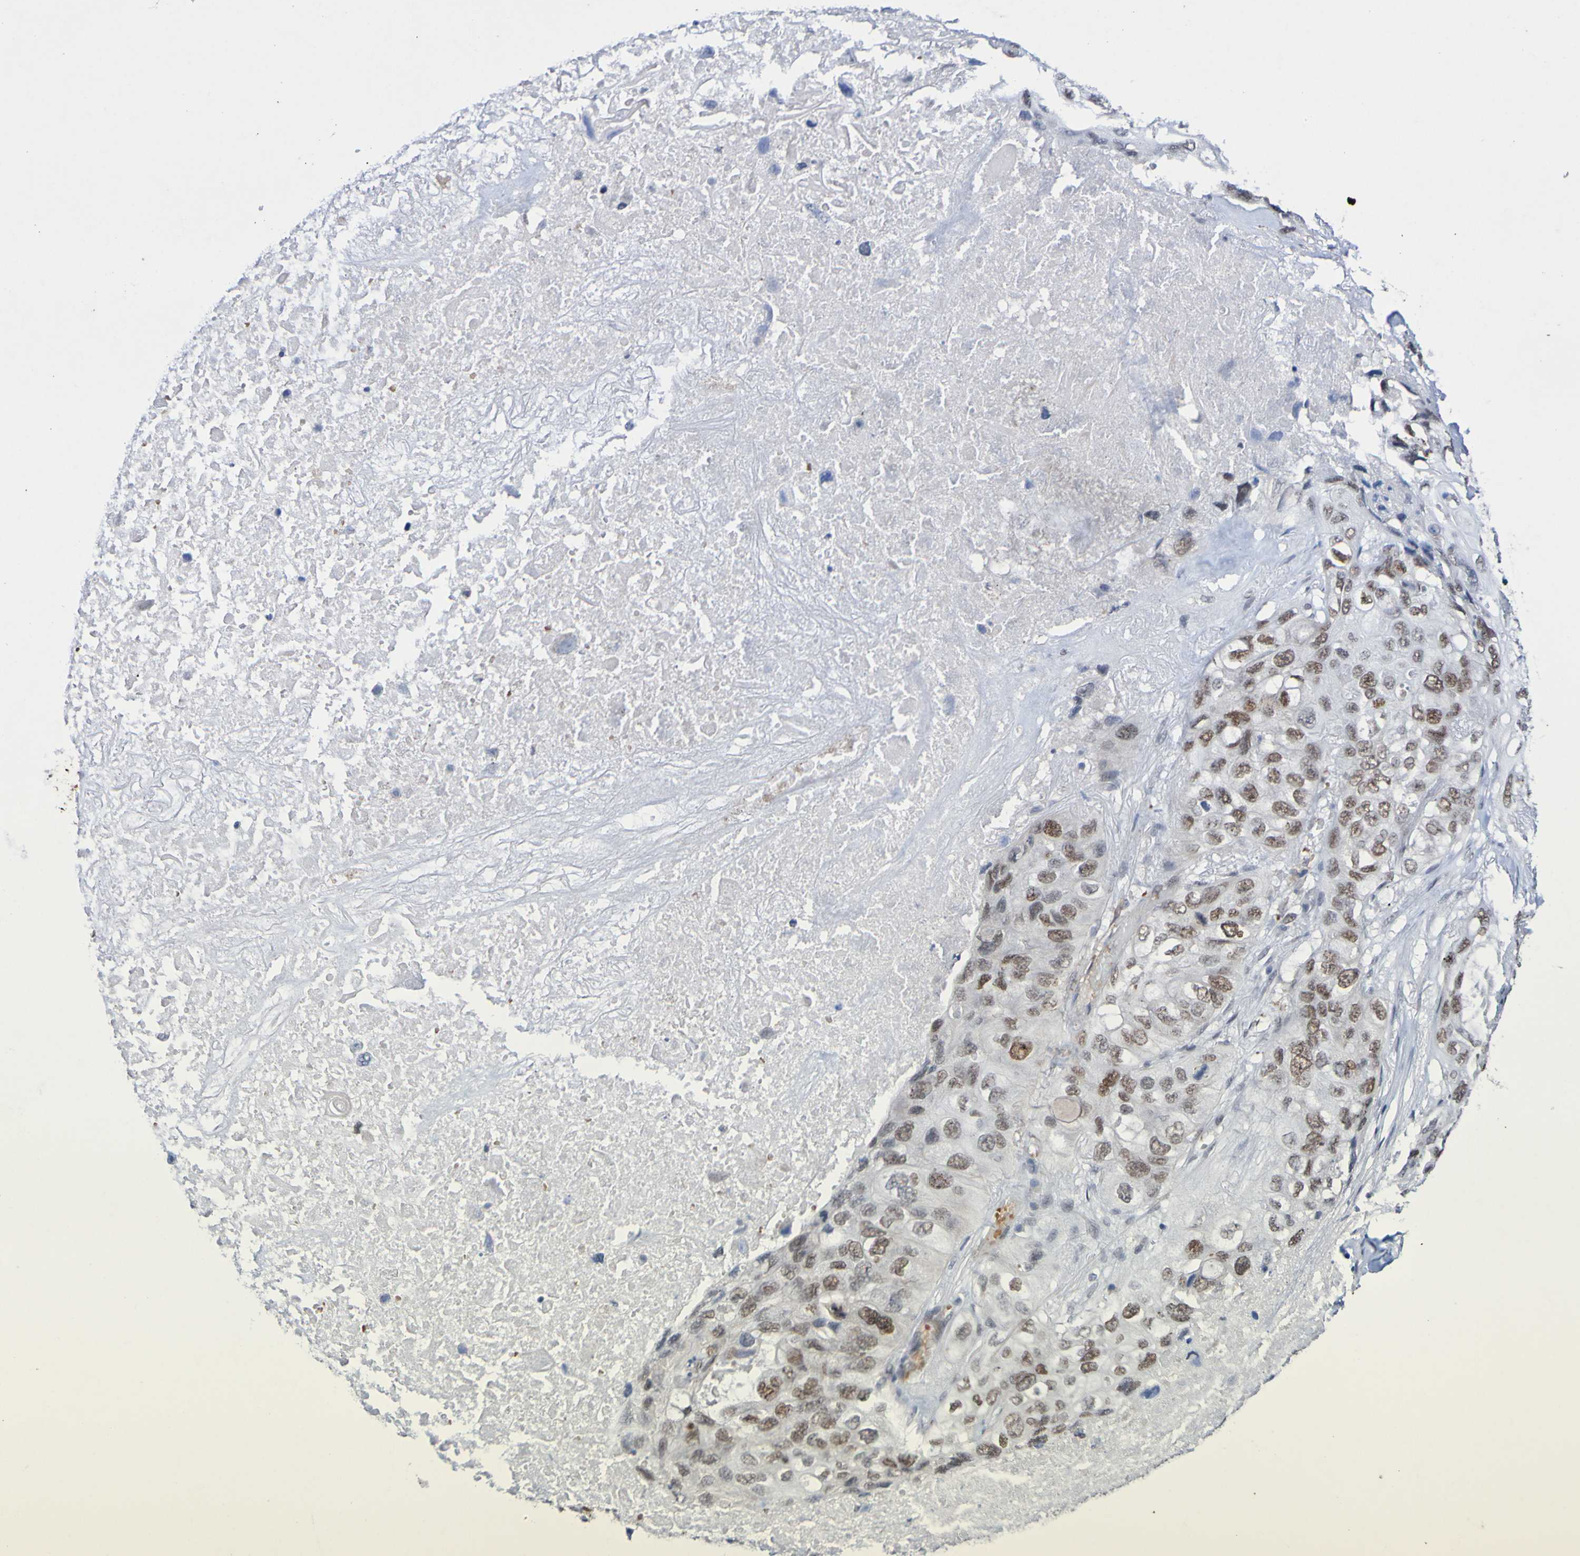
{"staining": {"intensity": "moderate", "quantity": ">75%", "location": "nuclear"}, "tissue": "lung cancer", "cell_type": "Tumor cells", "image_type": "cancer", "snomed": [{"axis": "morphology", "description": "Squamous cell carcinoma, NOS"}, {"axis": "topography", "description": "Lung"}], "caption": "The histopathology image exhibits staining of squamous cell carcinoma (lung), revealing moderate nuclear protein staining (brown color) within tumor cells.", "gene": "PCGF1", "patient": {"sex": "female", "age": 73}}